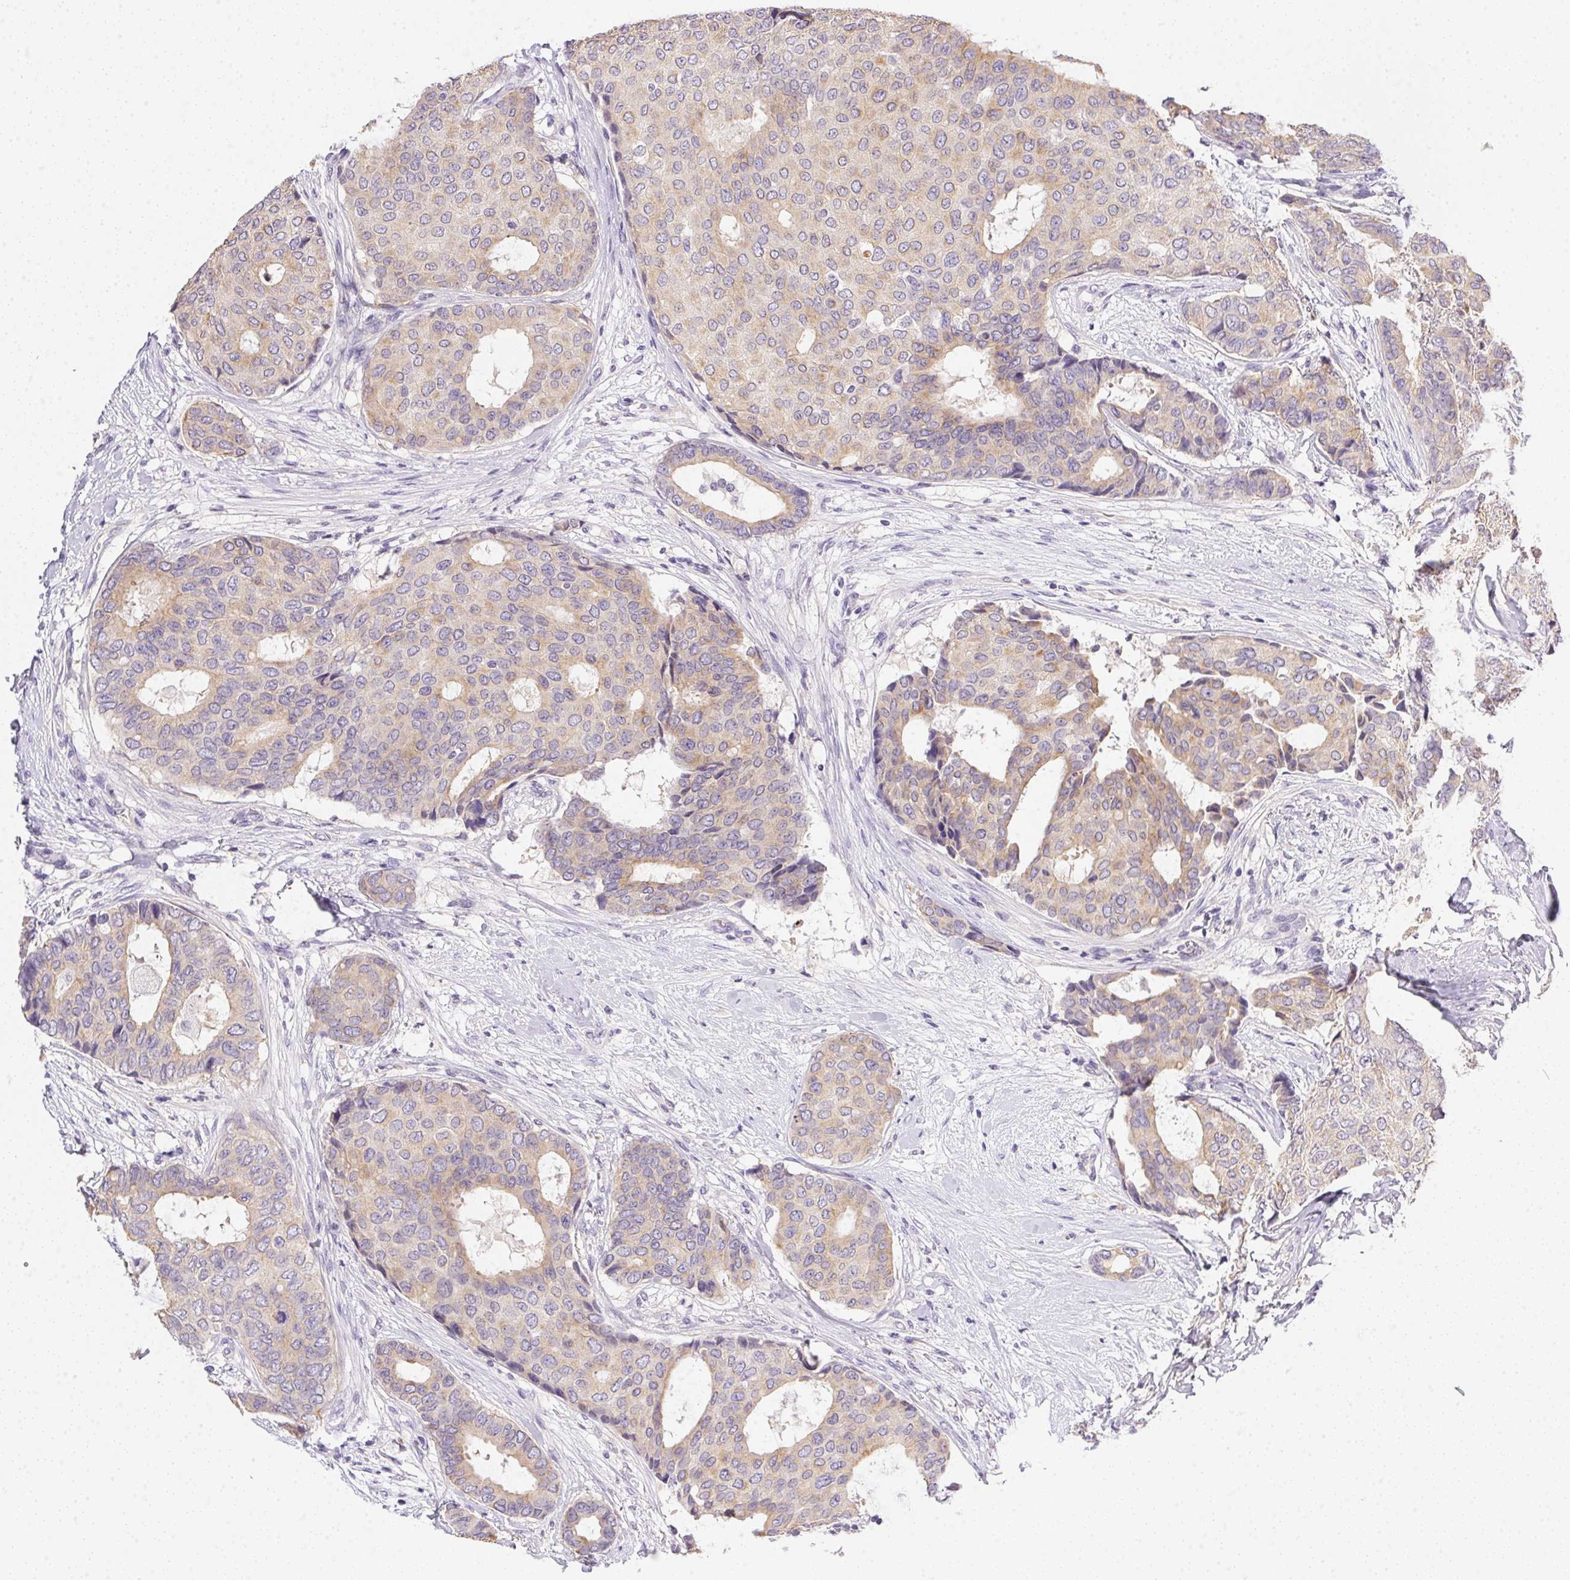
{"staining": {"intensity": "weak", "quantity": "25%-75%", "location": "cytoplasmic/membranous"}, "tissue": "breast cancer", "cell_type": "Tumor cells", "image_type": "cancer", "snomed": [{"axis": "morphology", "description": "Duct carcinoma"}, {"axis": "topography", "description": "Breast"}], "caption": "Tumor cells exhibit low levels of weak cytoplasmic/membranous expression in about 25%-75% of cells in human intraductal carcinoma (breast).", "gene": "SLC17A7", "patient": {"sex": "female", "age": 75}}